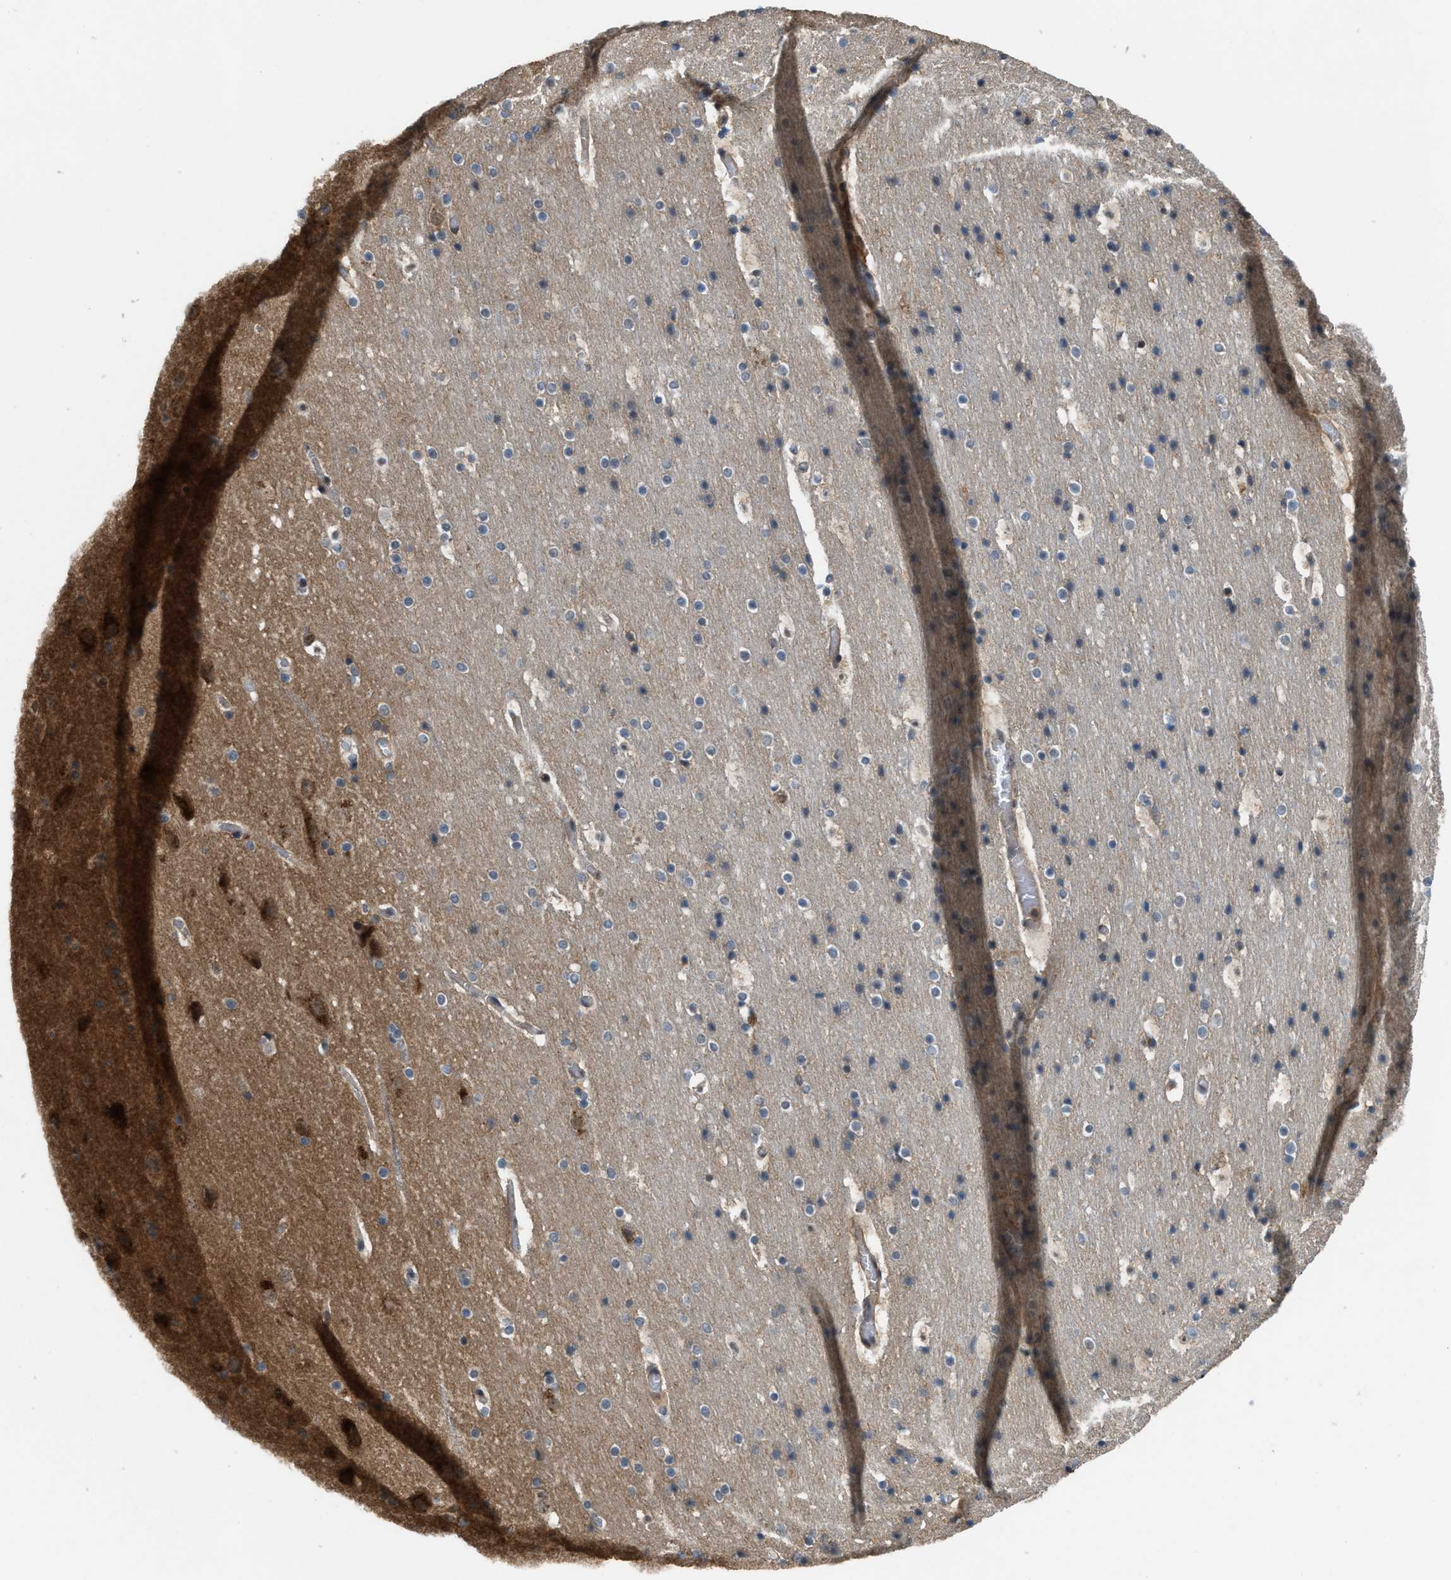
{"staining": {"intensity": "weak", "quantity": "<25%", "location": "cytoplasmic/membranous"}, "tissue": "cerebral cortex", "cell_type": "Endothelial cells", "image_type": "normal", "snomed": [{"axis": "morphology", "description": "Normal tissue, NOS"}, {"axis": "topography", "description": "Cerebral cortex"}], "caption": "Protein analysis of unremarkable cerebral cortex displays no significant staining in endothelial cells. The staining is performed using DAB brown chromogen with nuclei counter-stained in using hematoxylin.", "gene": "PLAA", "patient": {"sex": "male", "age": 57}}